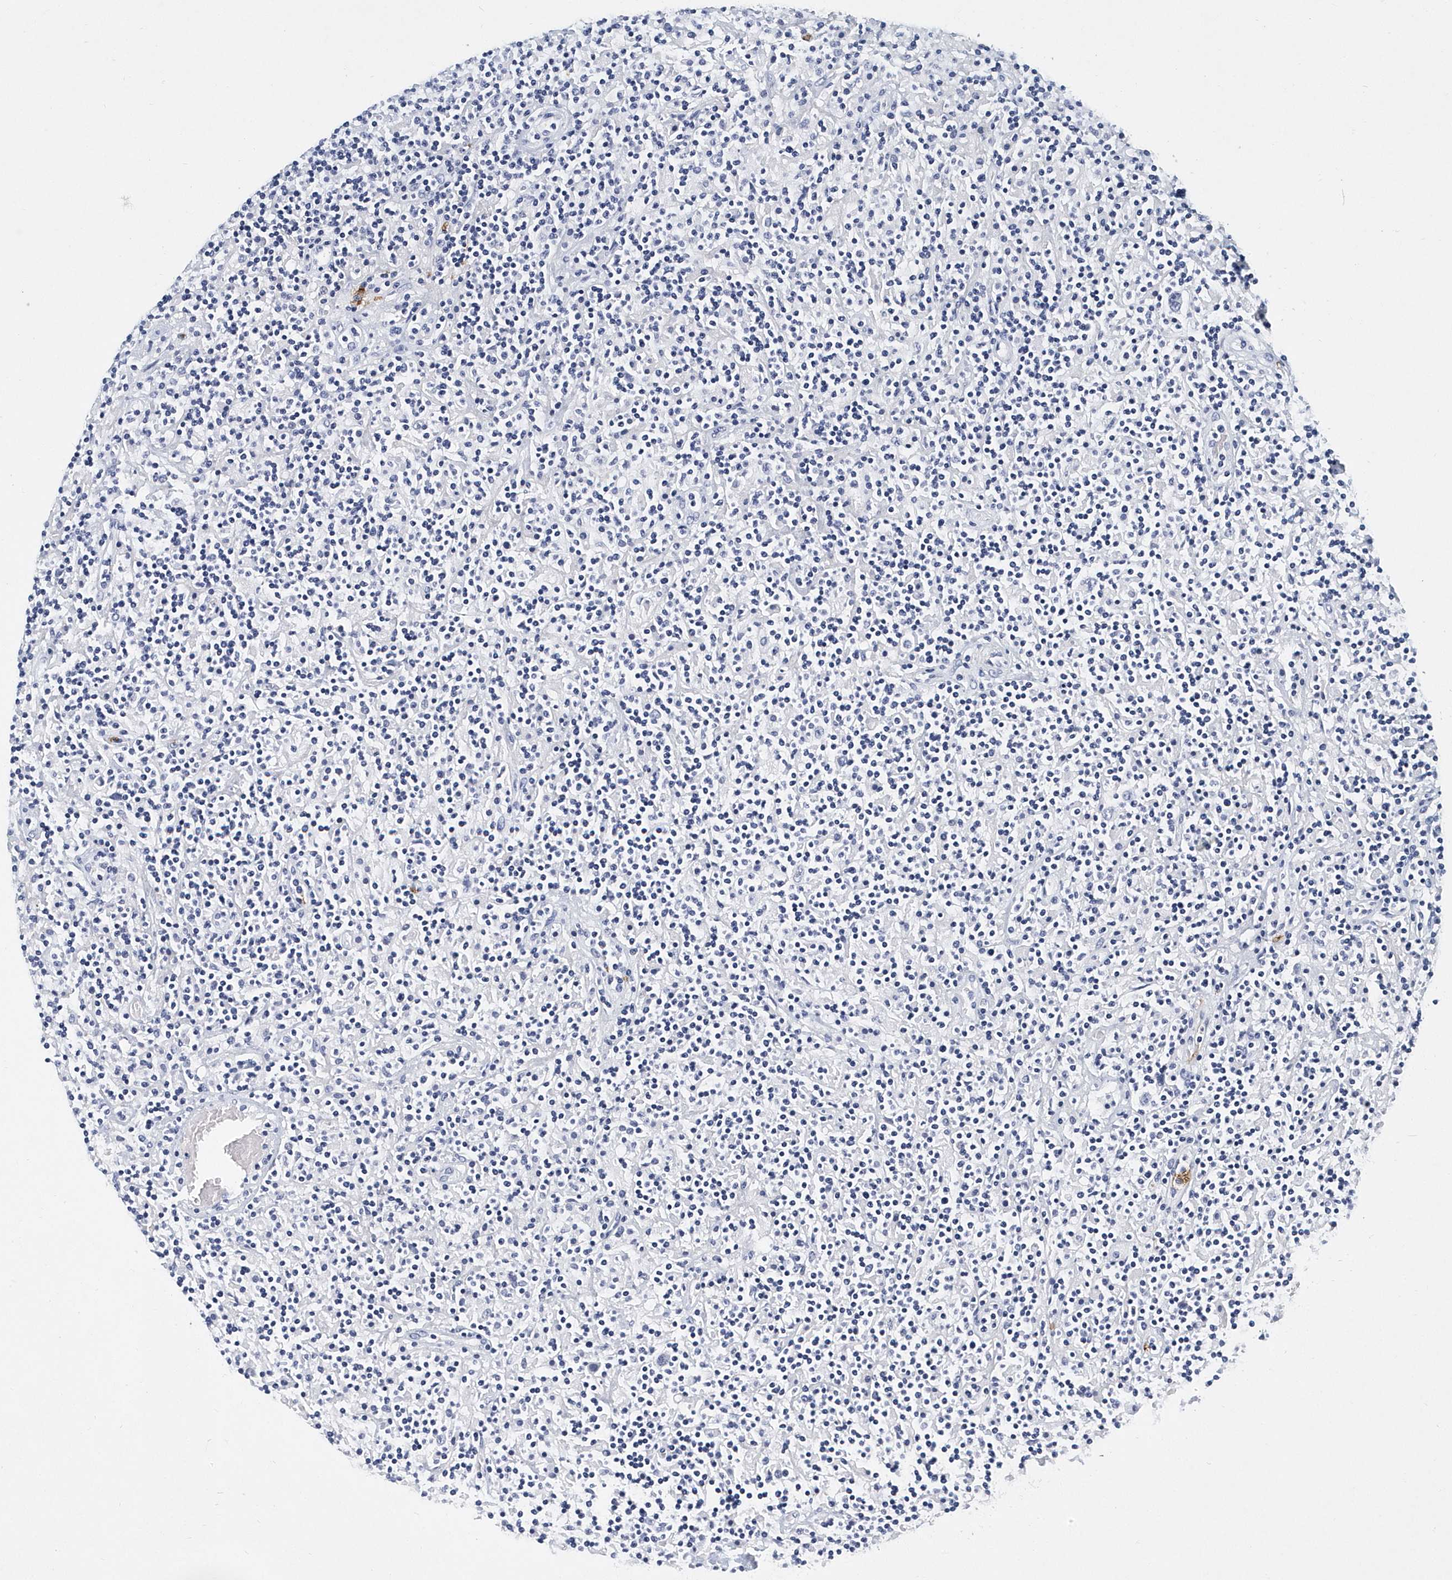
{"staining": {"intensity": "negative", "quantity": "none", "location": "none"}, "tissue": "lymphoma", "cell_type": "Tumor cells", "image_type": "cancer", "snomed": [{"axis": "morphology", "description": "Hodgkin's disease, NOS"}, {"axis": "topography", "description": "Lymph node"}], "caption": "The image reveals no significant positivity in tumor cells of Hodgkin's disease.", "gene": "ITGA2B", "patient": {"sex": "male", "age": 70}}